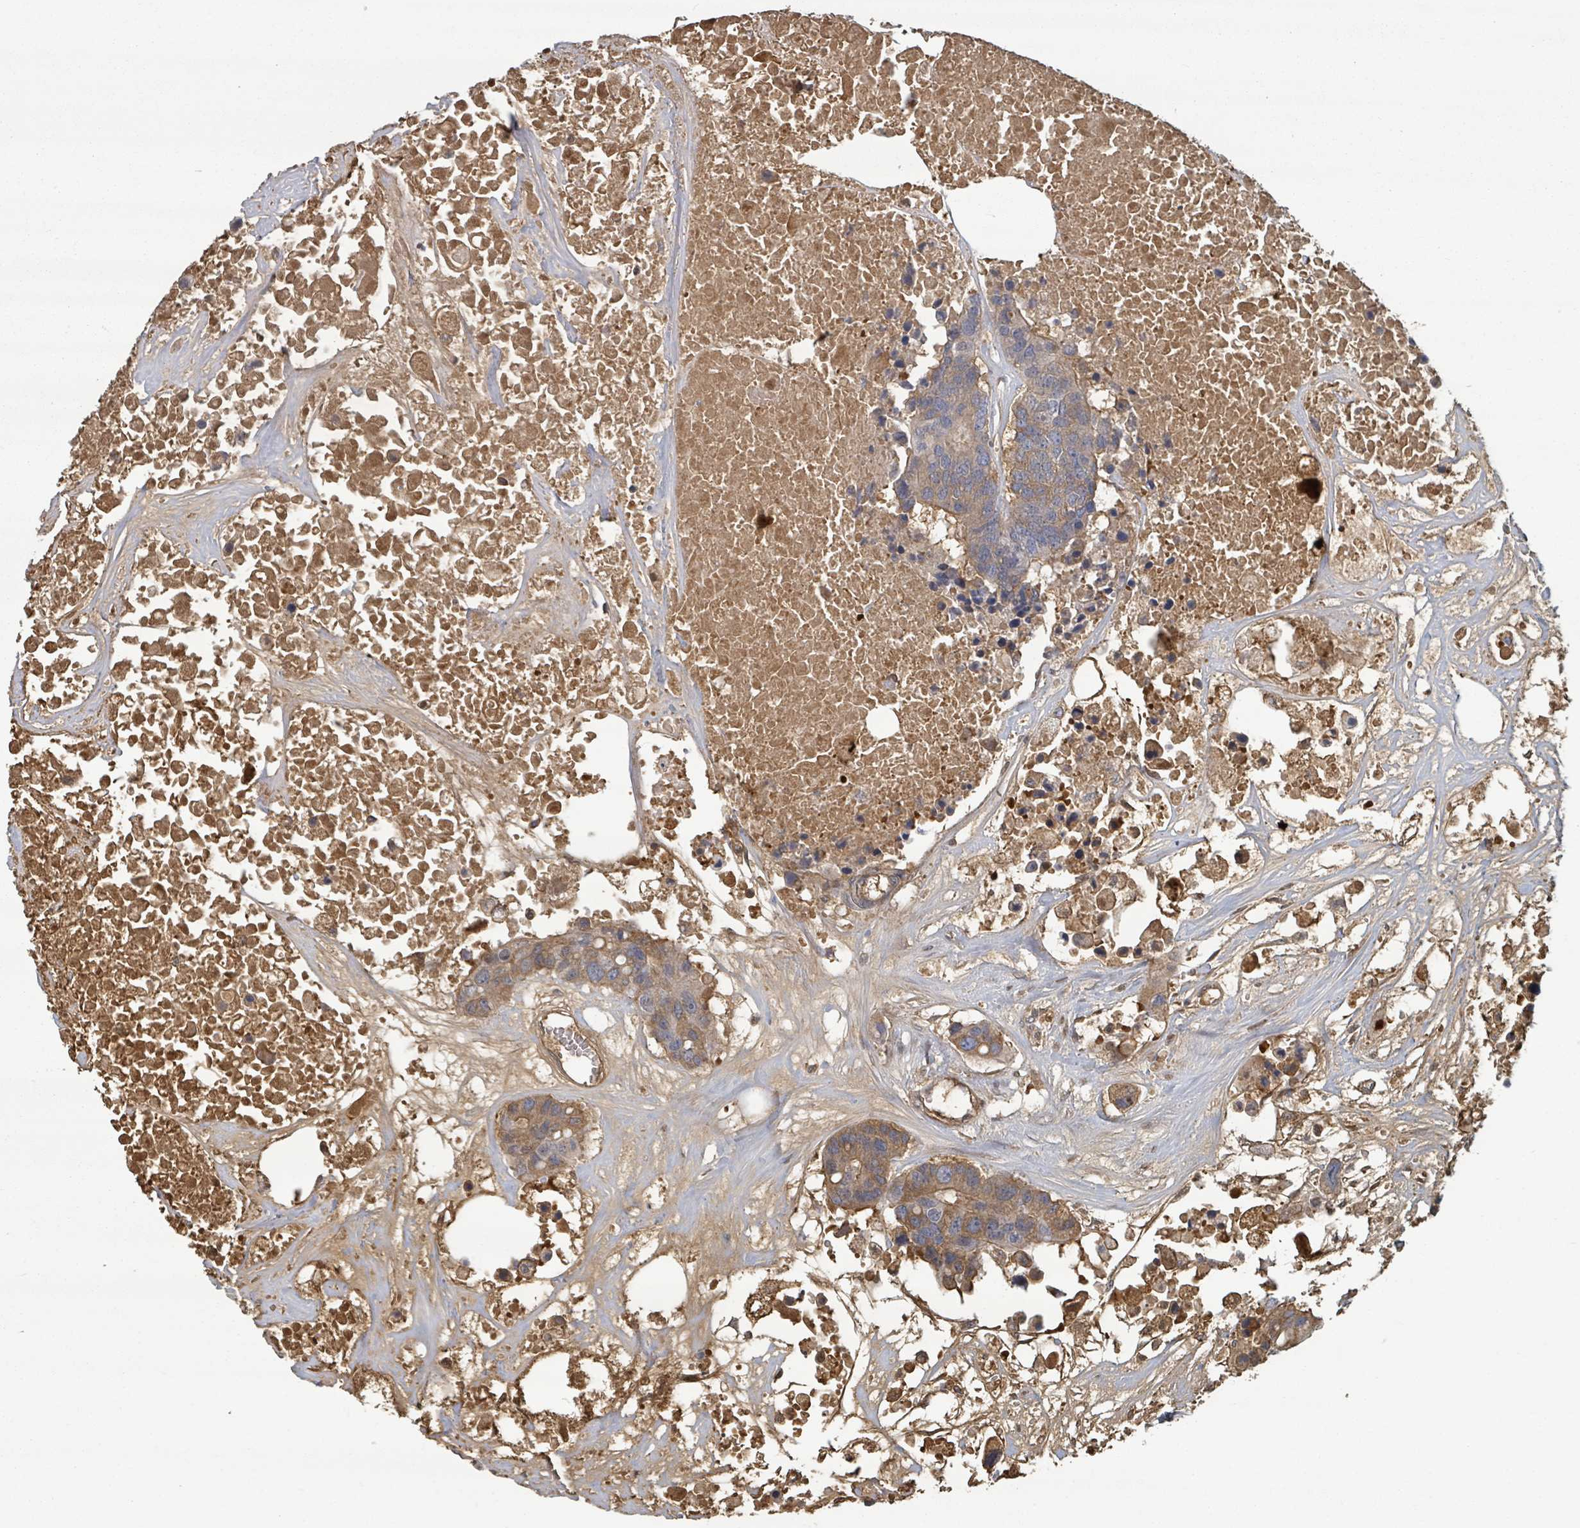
{"staining": {"intensity": "moderate", "quantity": ">75%", "location": "cytoplasmic/membranous"}, "tissue": "colorectal cancer", "cell_type": "Tumor cells", "image_type": "cancer", "snomed": [{"axis": "morphology", "description": "Adenocarcinoma, NOS"}, {"axis": "topography", "description": "Colon"}], "caption": "DAB (3,3'-diaminobenzidine) immunohistochemical staining of human colorectal adenocarcinoma shows moderate cytoplasmic/membranous protein staining in approximately >75% of tumor cells. The staining was performed using DAB (3,3'-diaminobenzidine), with brown indicating positive protein expression. Nuclei are stained blue with hematoxylin.", "gene": "GABBR1", "patient": {"sex": "male", "age": 77}}